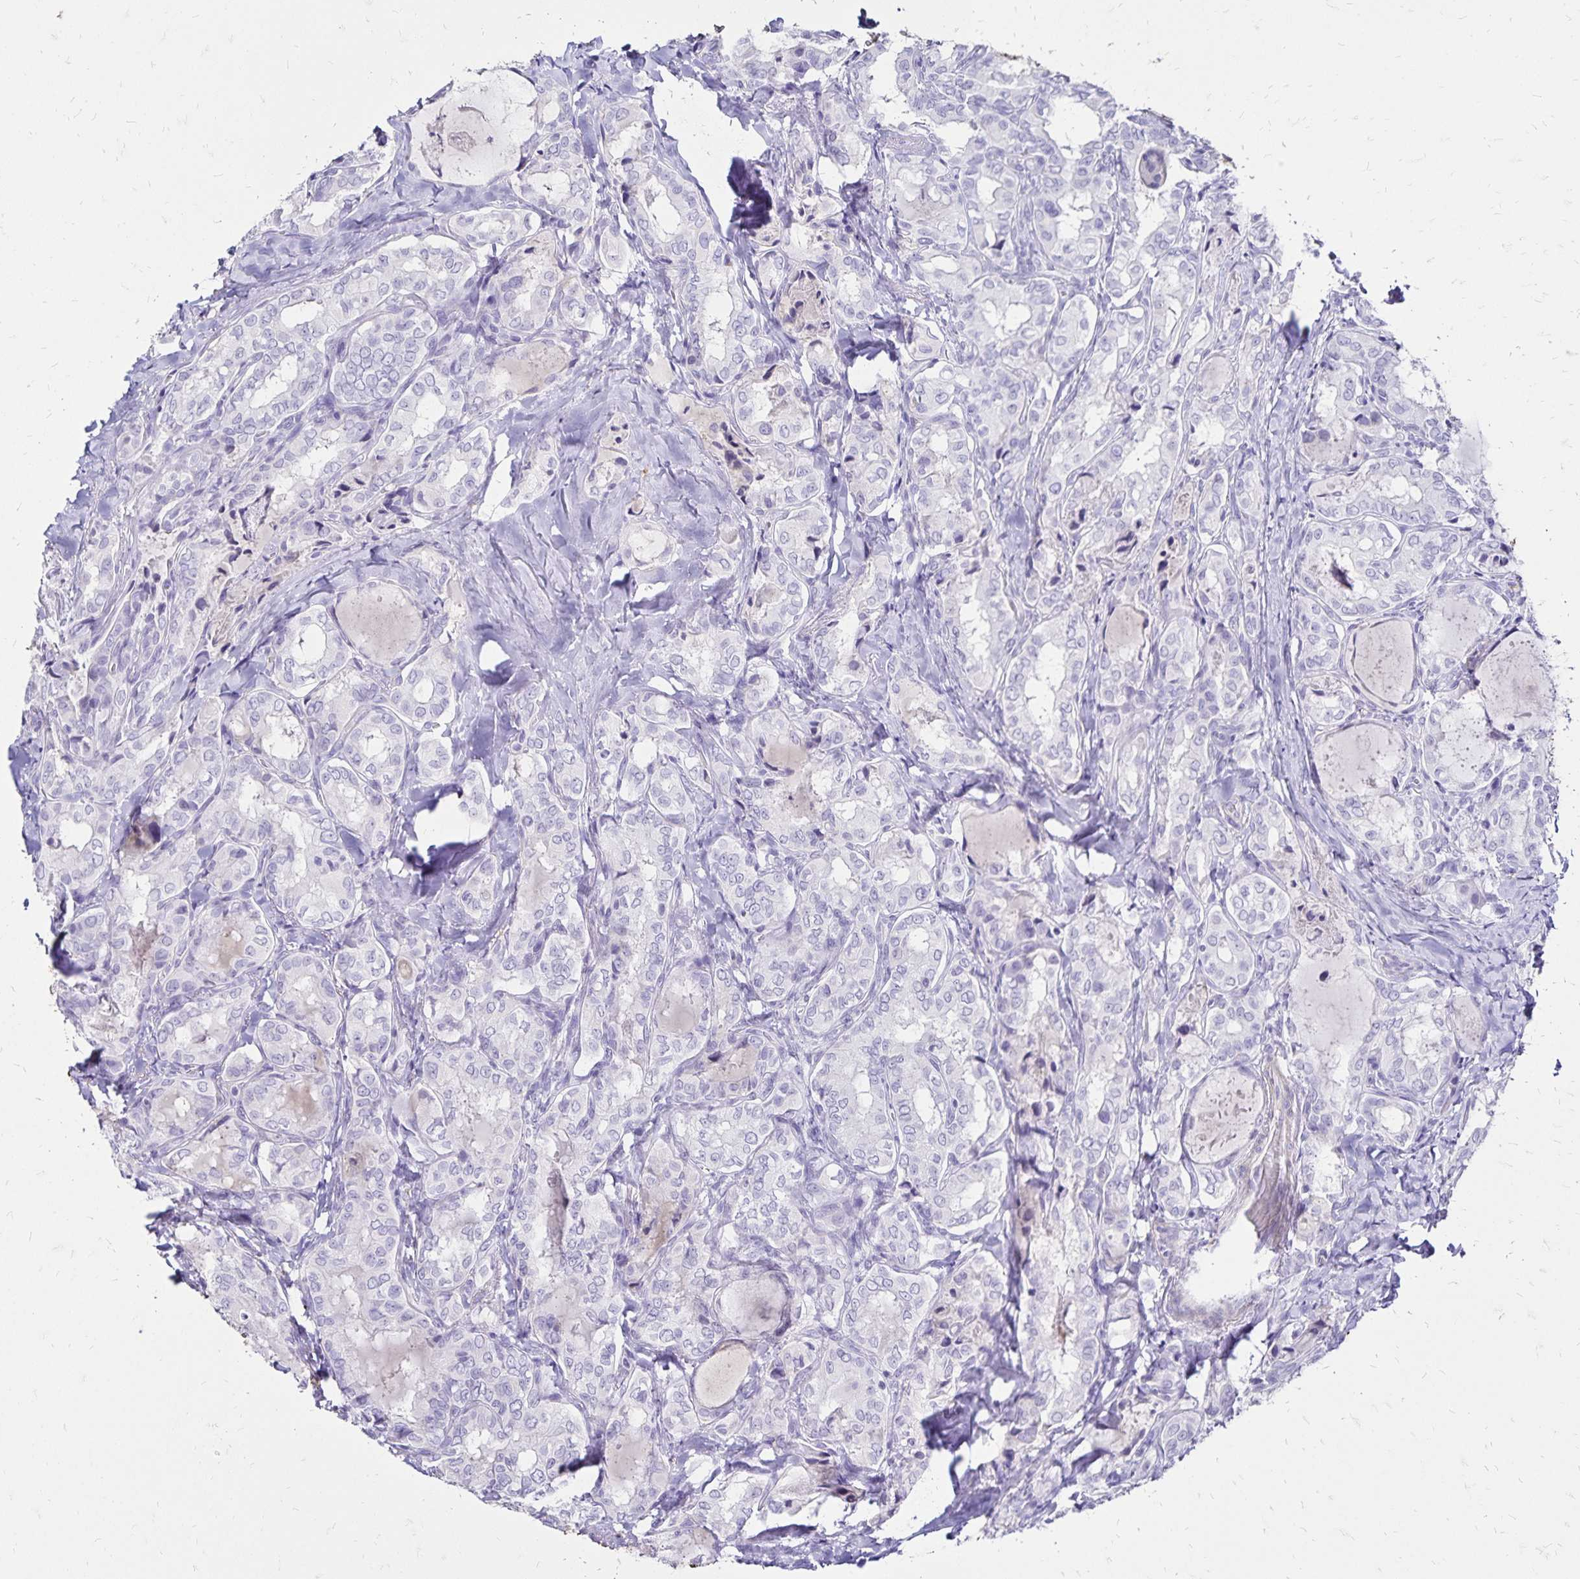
{"staining": {"intensity": "negative", "quantity": "none", "location": "none"}, "tissue": "thyroid cancer", "cell_type": "Tumor cells", "image_type": "cancer", "snomed": [{"axis": "morphology", "description": "Papillary adenocarcinoma, NOS"}, {"axis": "topography", "description": "Thyroid gland"}], "caption": "A micrograph of thyroid cancer (papillary adenocarcinoma) stained for a protein shows no brown staining in tumor cells.", "gene": "KISS1", "patient": {"sex": "female", "age": 75}}